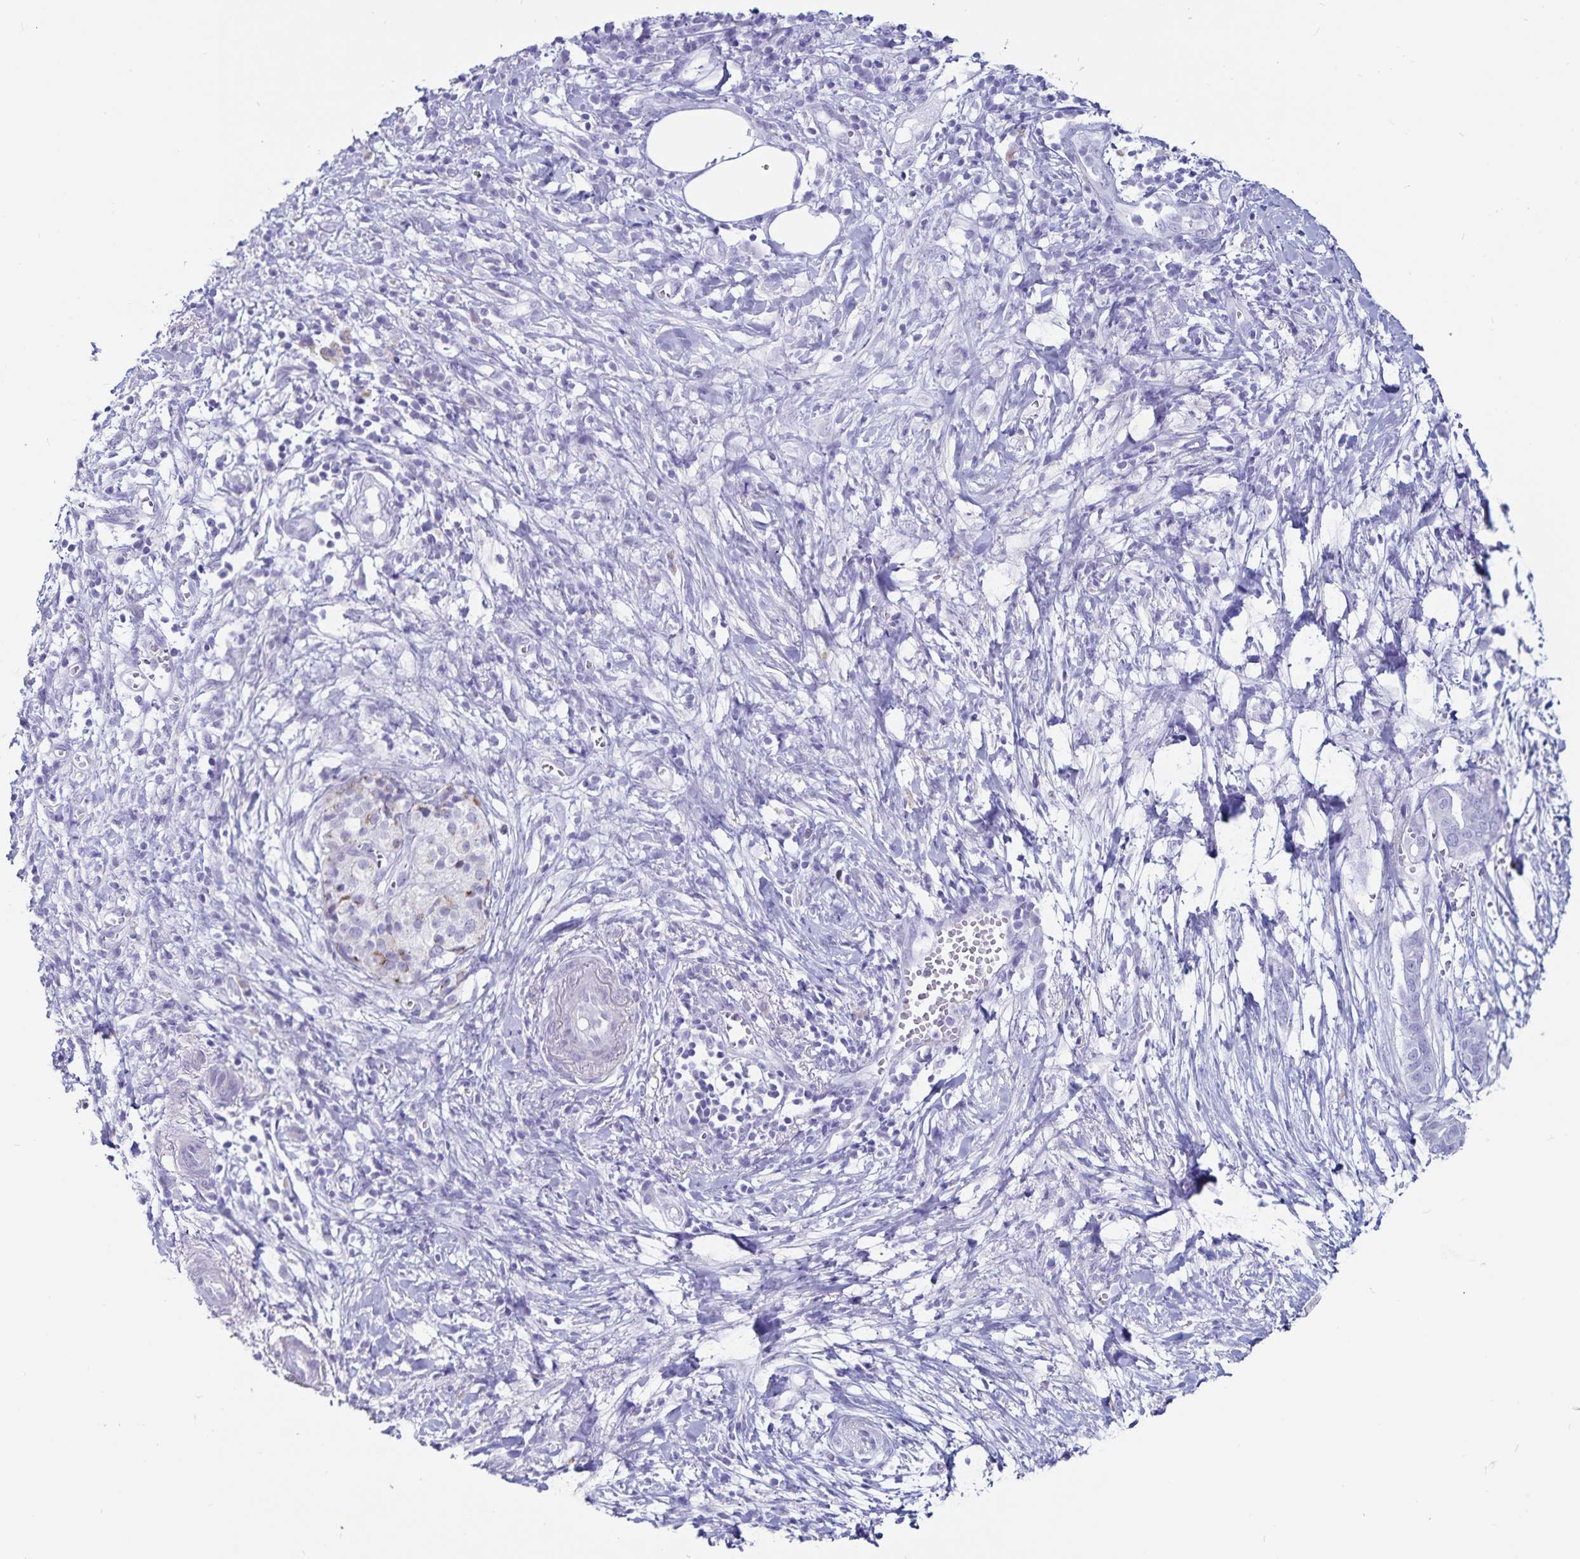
{"staining": {"intensity": "negative", "quantity": "none", "location": "none"}, "tissue": "pancreatic cancer", "cell_type": "Tumor cells", "image_type": "cancer", "snomed": [{"axis": "morphology", "description": "Adenocarcinoma, NOS"}, {"axis": "topography", "description": "Pancreas"}], "caption": "High magnification brightfield microscopy of adenocarcinoma (pancreatic) stained with DAB (brown) and counterstained with hematoxylin (blue): tumor cells show no significant expression.", "gene": "GPR137", "patient": {"sex": "male", "age": 61}}